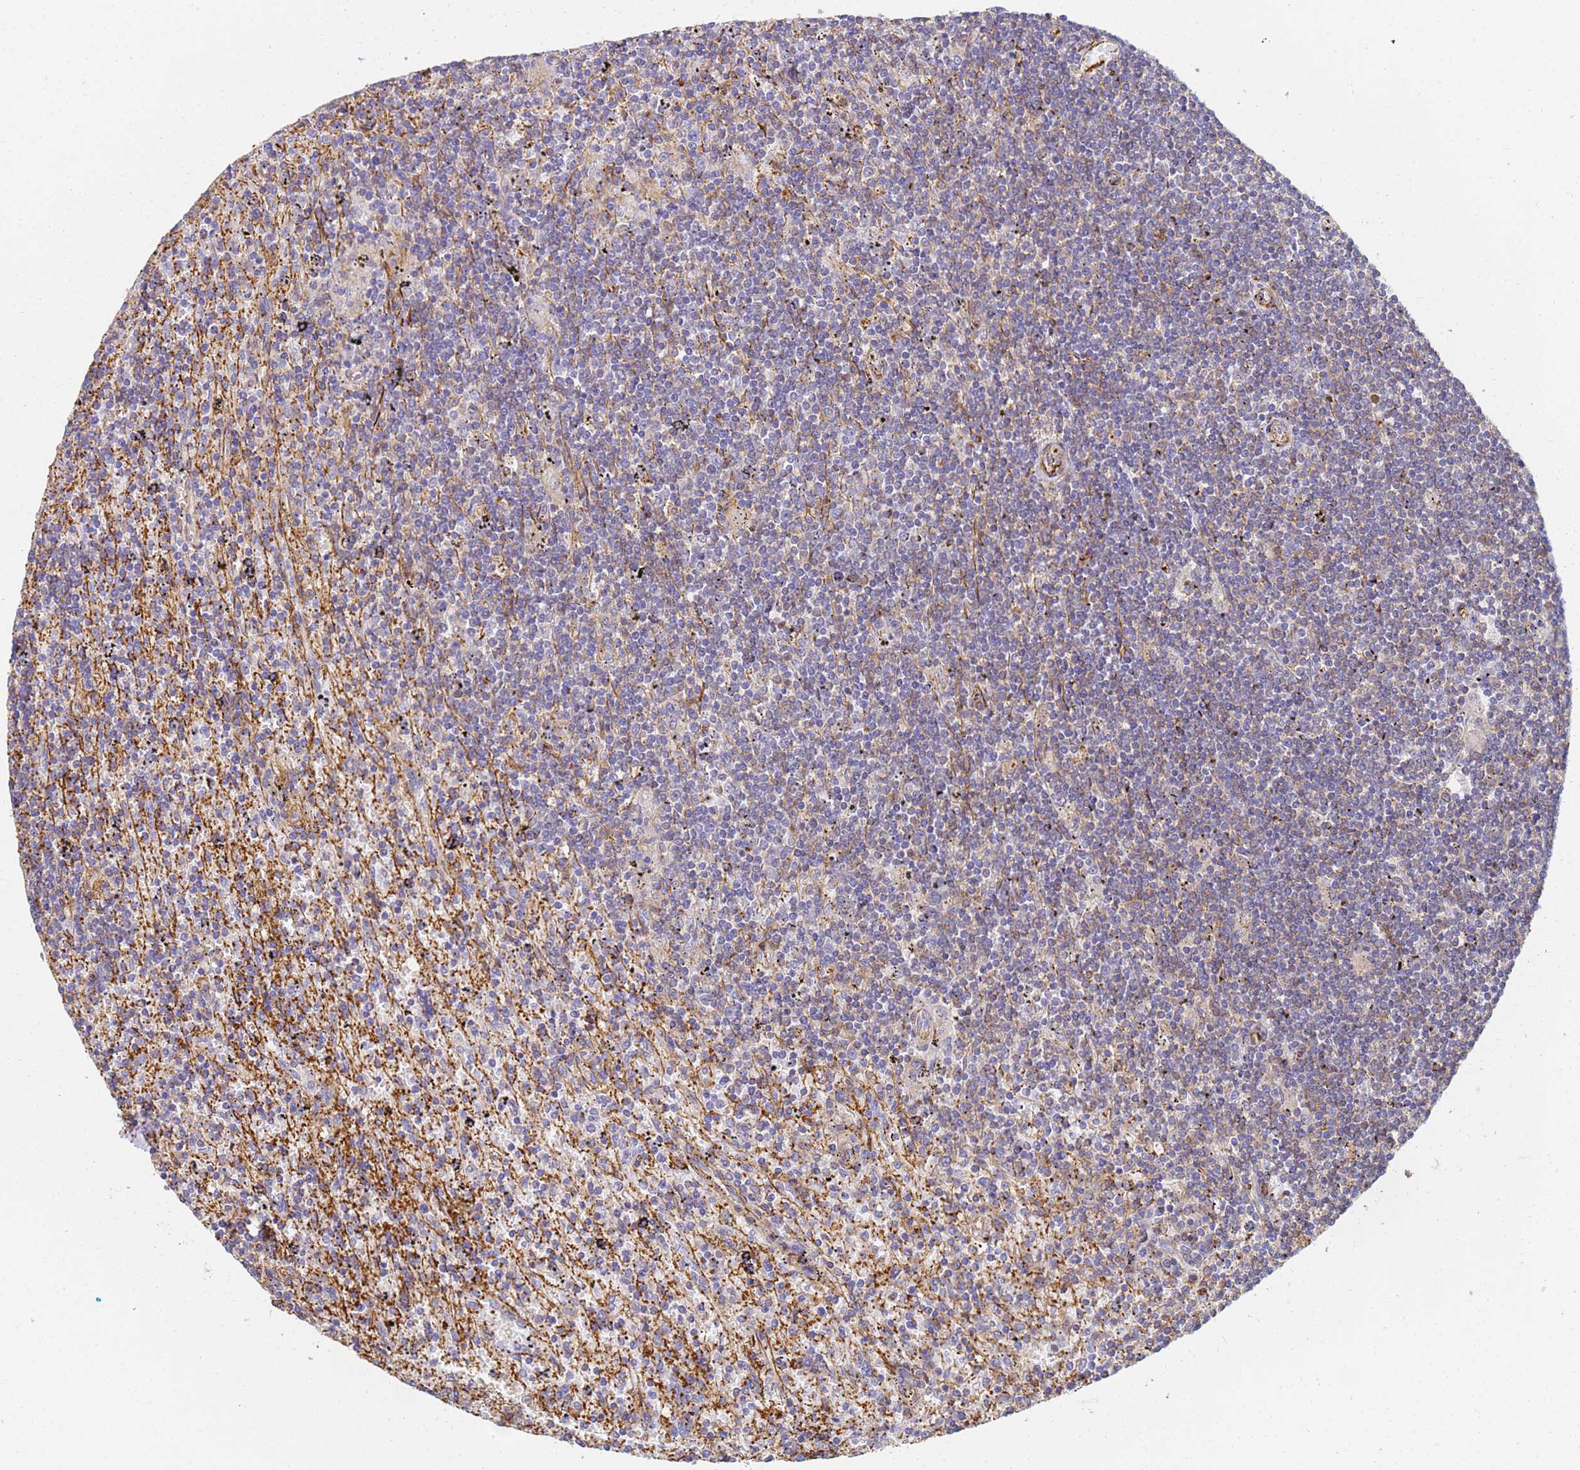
{"staining": {"intensity": "negative", "quantity": "none", "location": "none"}, "tissue": "lymphoma", "cell_type": "Tumor cells", "image_type": "cancer", "snomed": [{"axis": "morphology", "description": "Malignant lymphoma, non-Hodgkin's type, Low grade"}, {"axis": "topography", "description": "Spleen"}], "caption": "Tumor cells show no significant protein expression in malignant lymphoma, non-Hodgkin's type (low-grade). The staining is performed using DAB (3,3'-diaminobenzidine) brown chromogen with nuclei counter-stained in using hematoxylin.", "gene": "TPM1", "patient": {"sex": "male", "age": 76}}